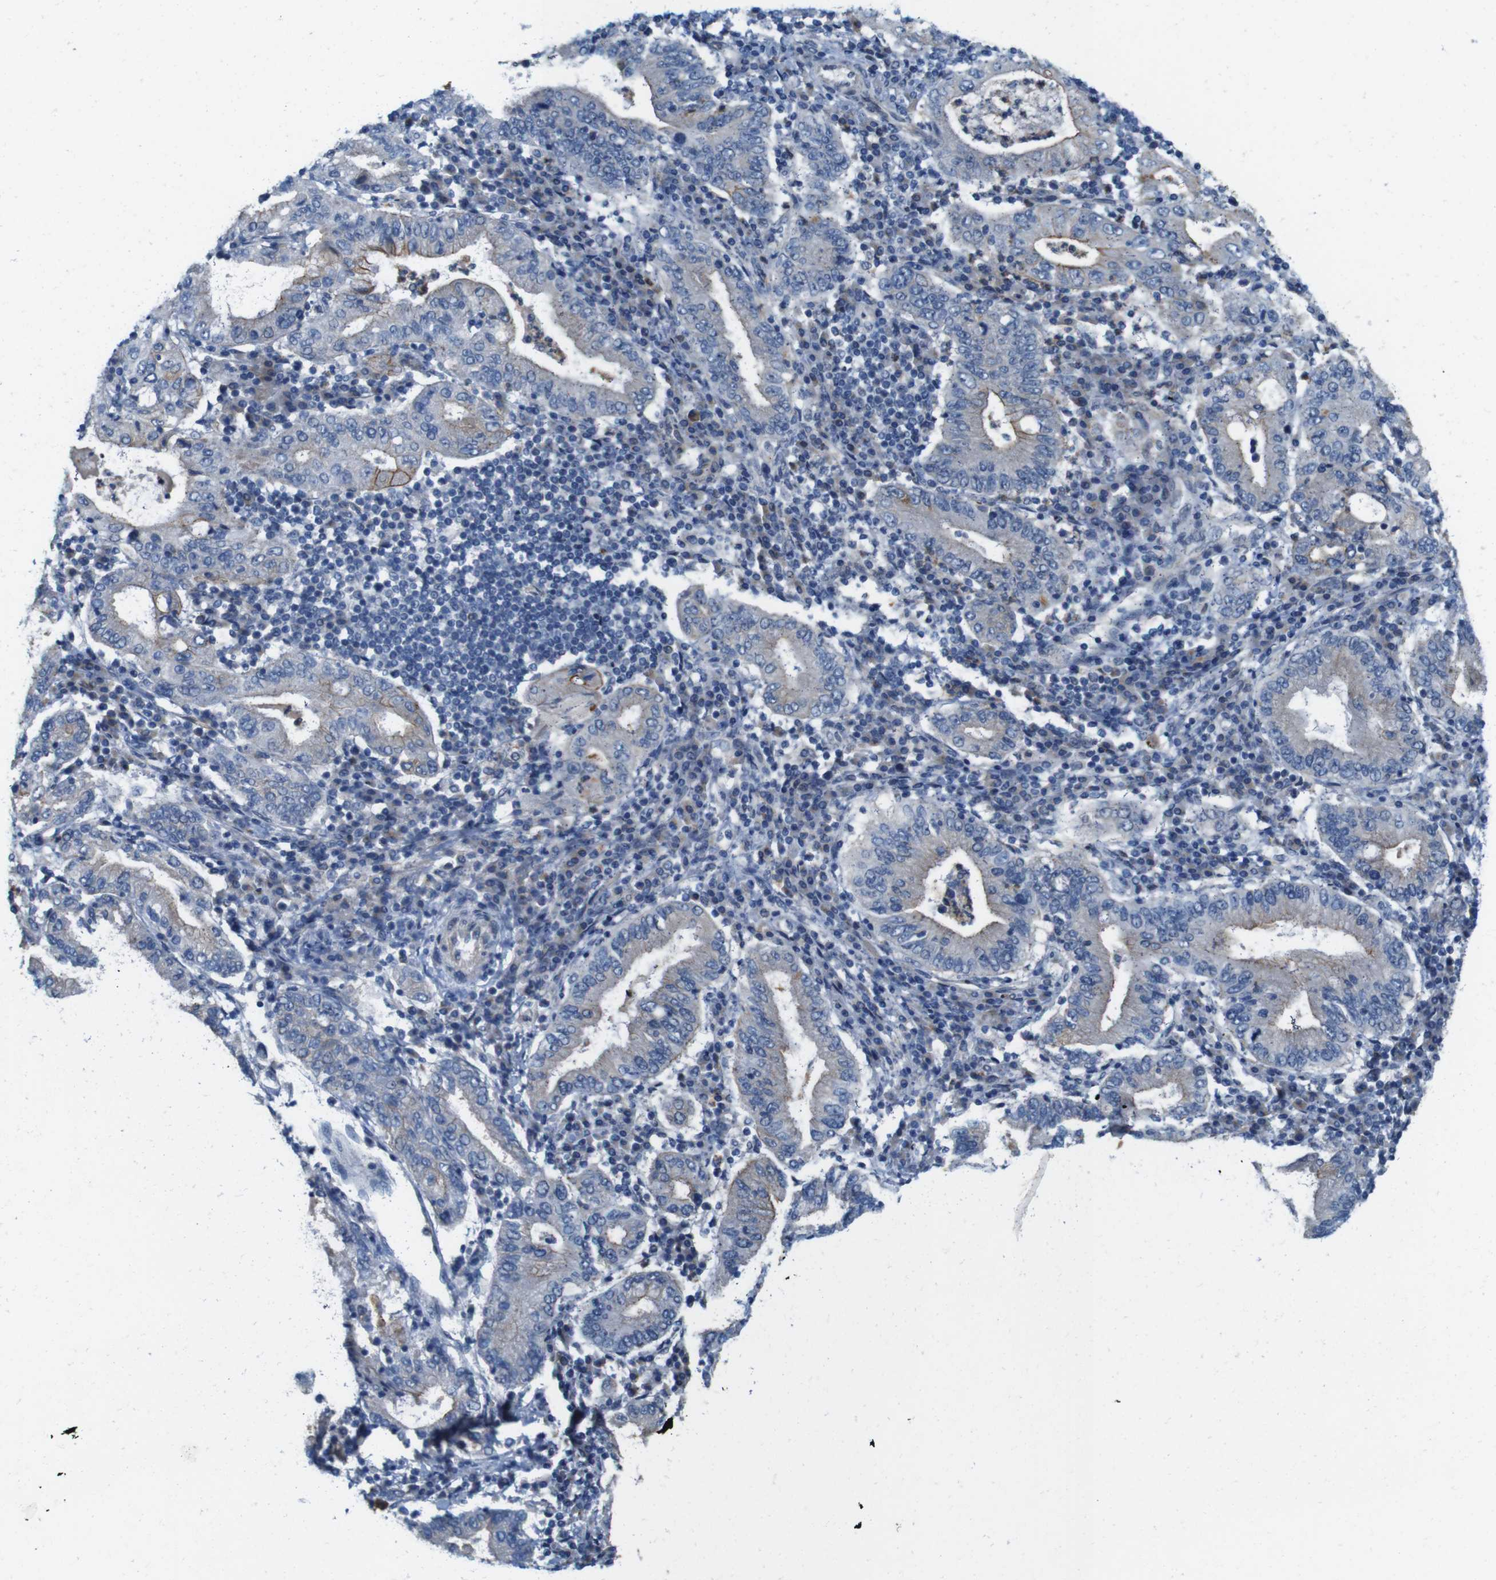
{"staining": {"intensity": "weak", "quantity": ">75%", "location": "cytoplasmic/membranous"}, "tissue": "stomach cancer", "cell_type": "Tumor cells", "image_type": "cancer", "snomed": [{"axis": "morphology", "description": "Normal tissue, NOS"}, {"axis": "morphology", "description": "Adenocarcinoma, NOS"}, {"axis": "topography", "description": "Esophagus"}, {"axis": "topography", "description": "Stomach, upper"}, {"axis": "topography", "description": "Peripheral nerve tissue"}], "caption": "Immunohistochemistry of stomach cancer exhibits low levels of weak cytoplasmic/membranous staining in approximately >75% of tumor cells.", "gene": "SKI", "patient": {"sex": "male", "age": 62}}